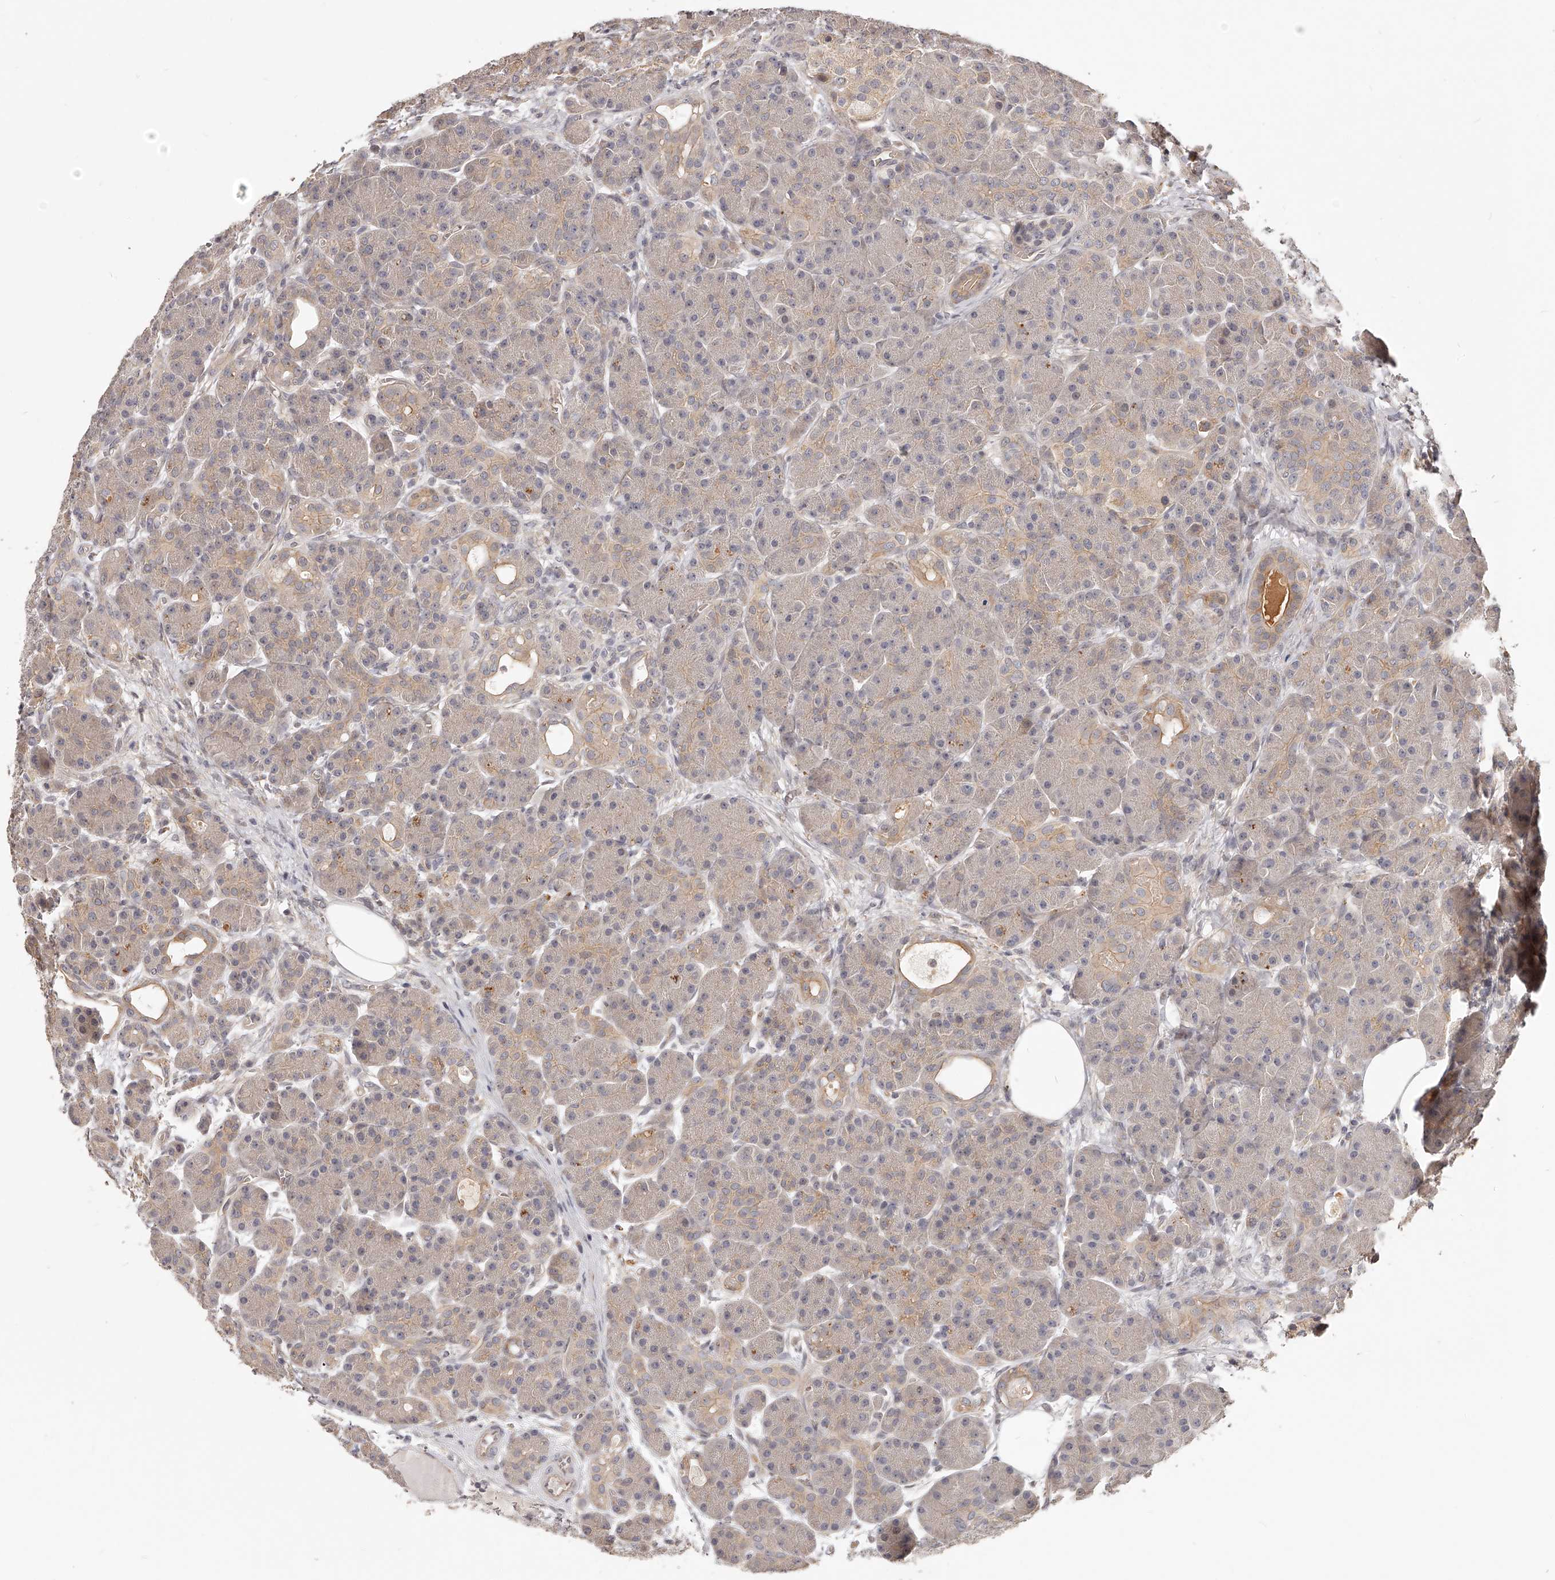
{"staining": {"intensity": "weak", "quantity": ">75%", "location": "cytoplasmic/membranous"}, "tissue": "pancreas", "cell_type": "Exocrine glandular cells", "image_type": "normal", "snomed": [{"axis": "morphology", "description": "Normal tissue, NOS"}, {"axis": "topography", "description": "Pancreas"}], "caption": "This photomicrograph exhibits immunohistochemistry staining of benign pancreas, with low weak cytoplasmic/membranous positivity in approximately >75% of exocrine glandular cells.", "gene": "ZNF582", "patient": {"sex": "male", "age": 63}}